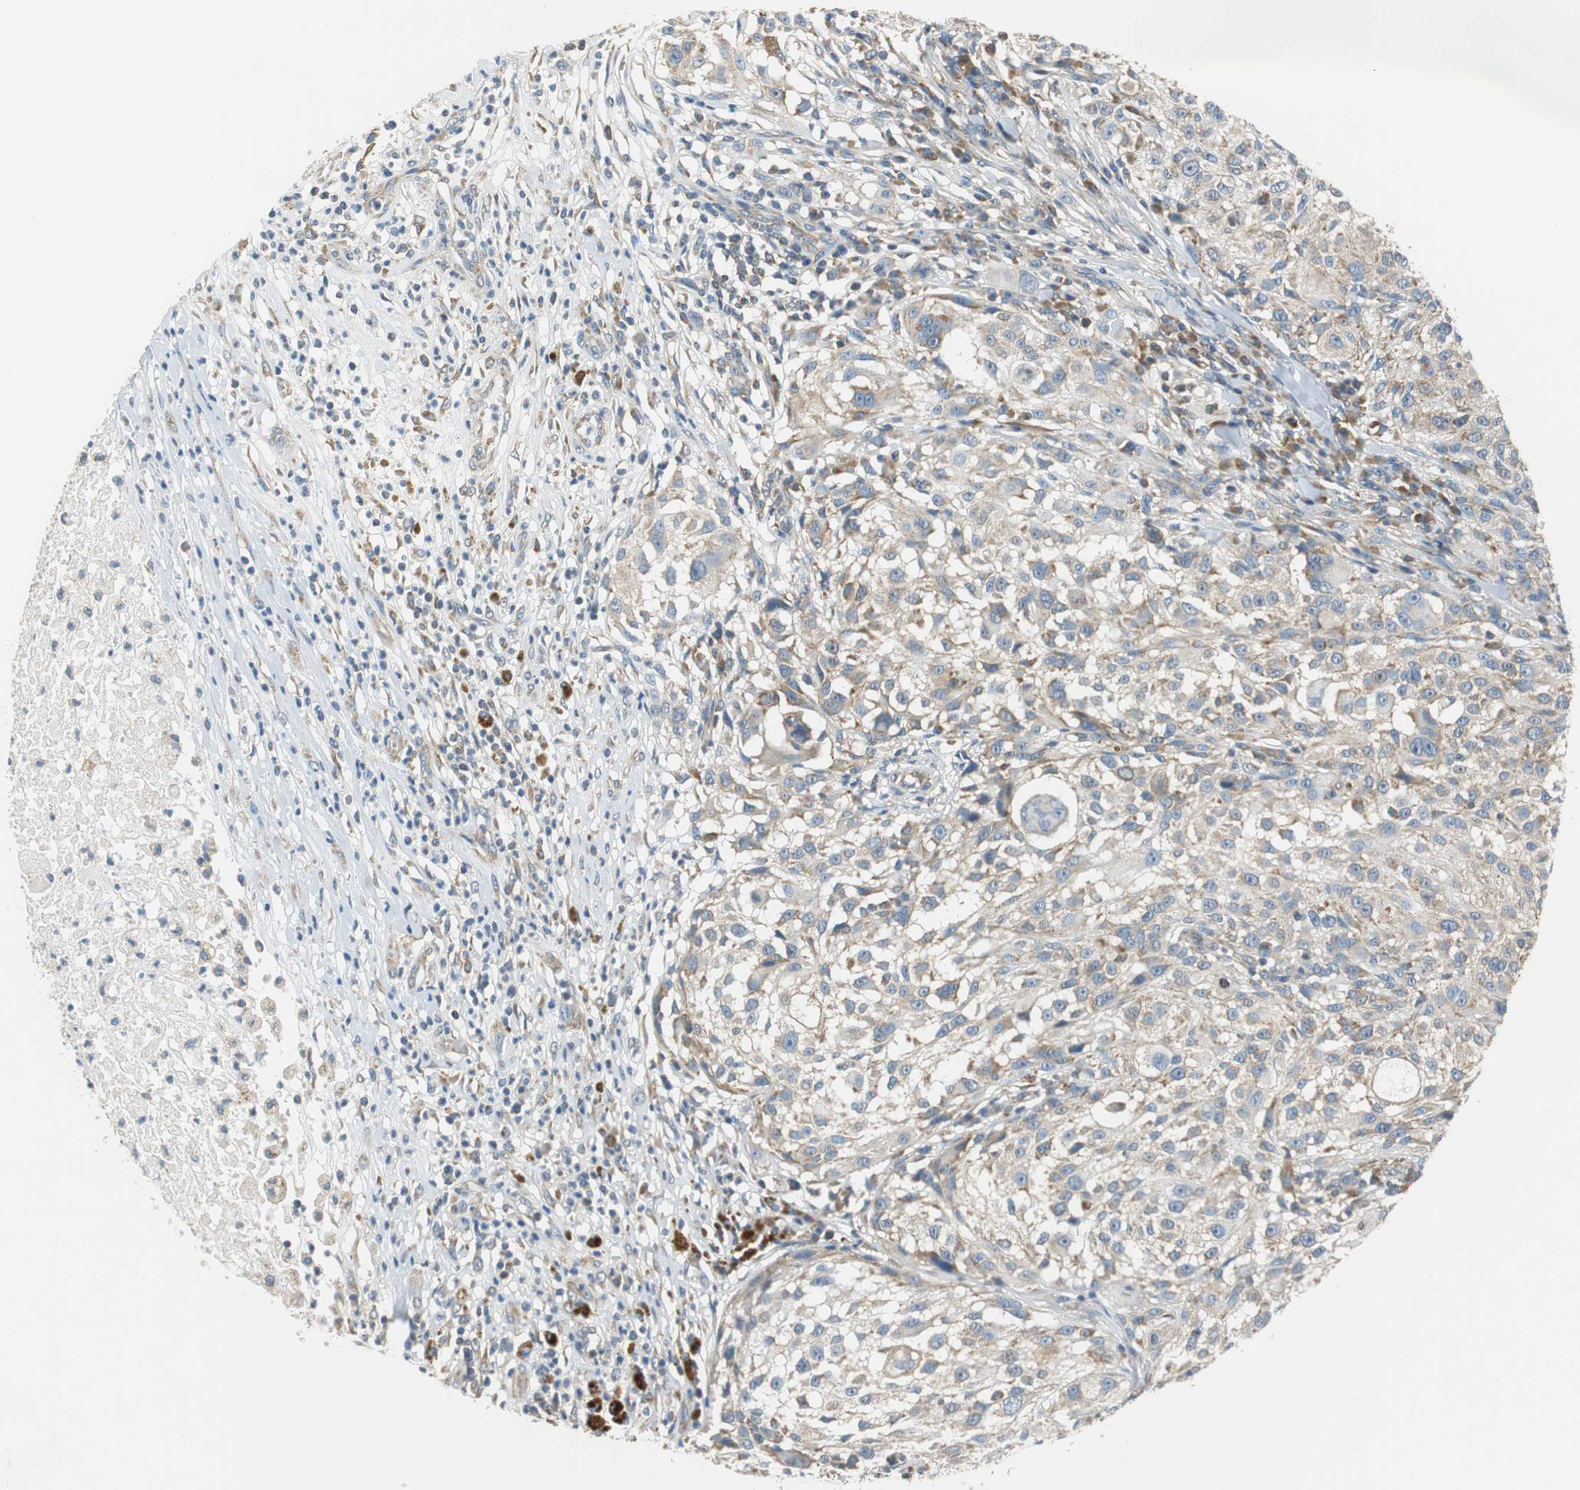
{"staining": {"intensity": "moderate", "quantity": ">75%", "location": "cytoplasmic/membranous"}, "tissue": "melanoma", "cell_type": "Tumor cells", "image_type": "cancer", "snomed": [{"axis": "morphology", "description": "Necrosis, NOS"}, {"axis": "morphology", "description": "Malignant melanoma, NOS"}, {"axis": "topography", "description": "Skin"}], "caption": "Approximately >75% of tumor cells in malignant melanoma reveal moderate cytoplasmic/membranous protein positivity as visualized by brown immunohistochemical staining.", "gene": "CNOT3", "patient": {"sex": "female", "age": 87}}